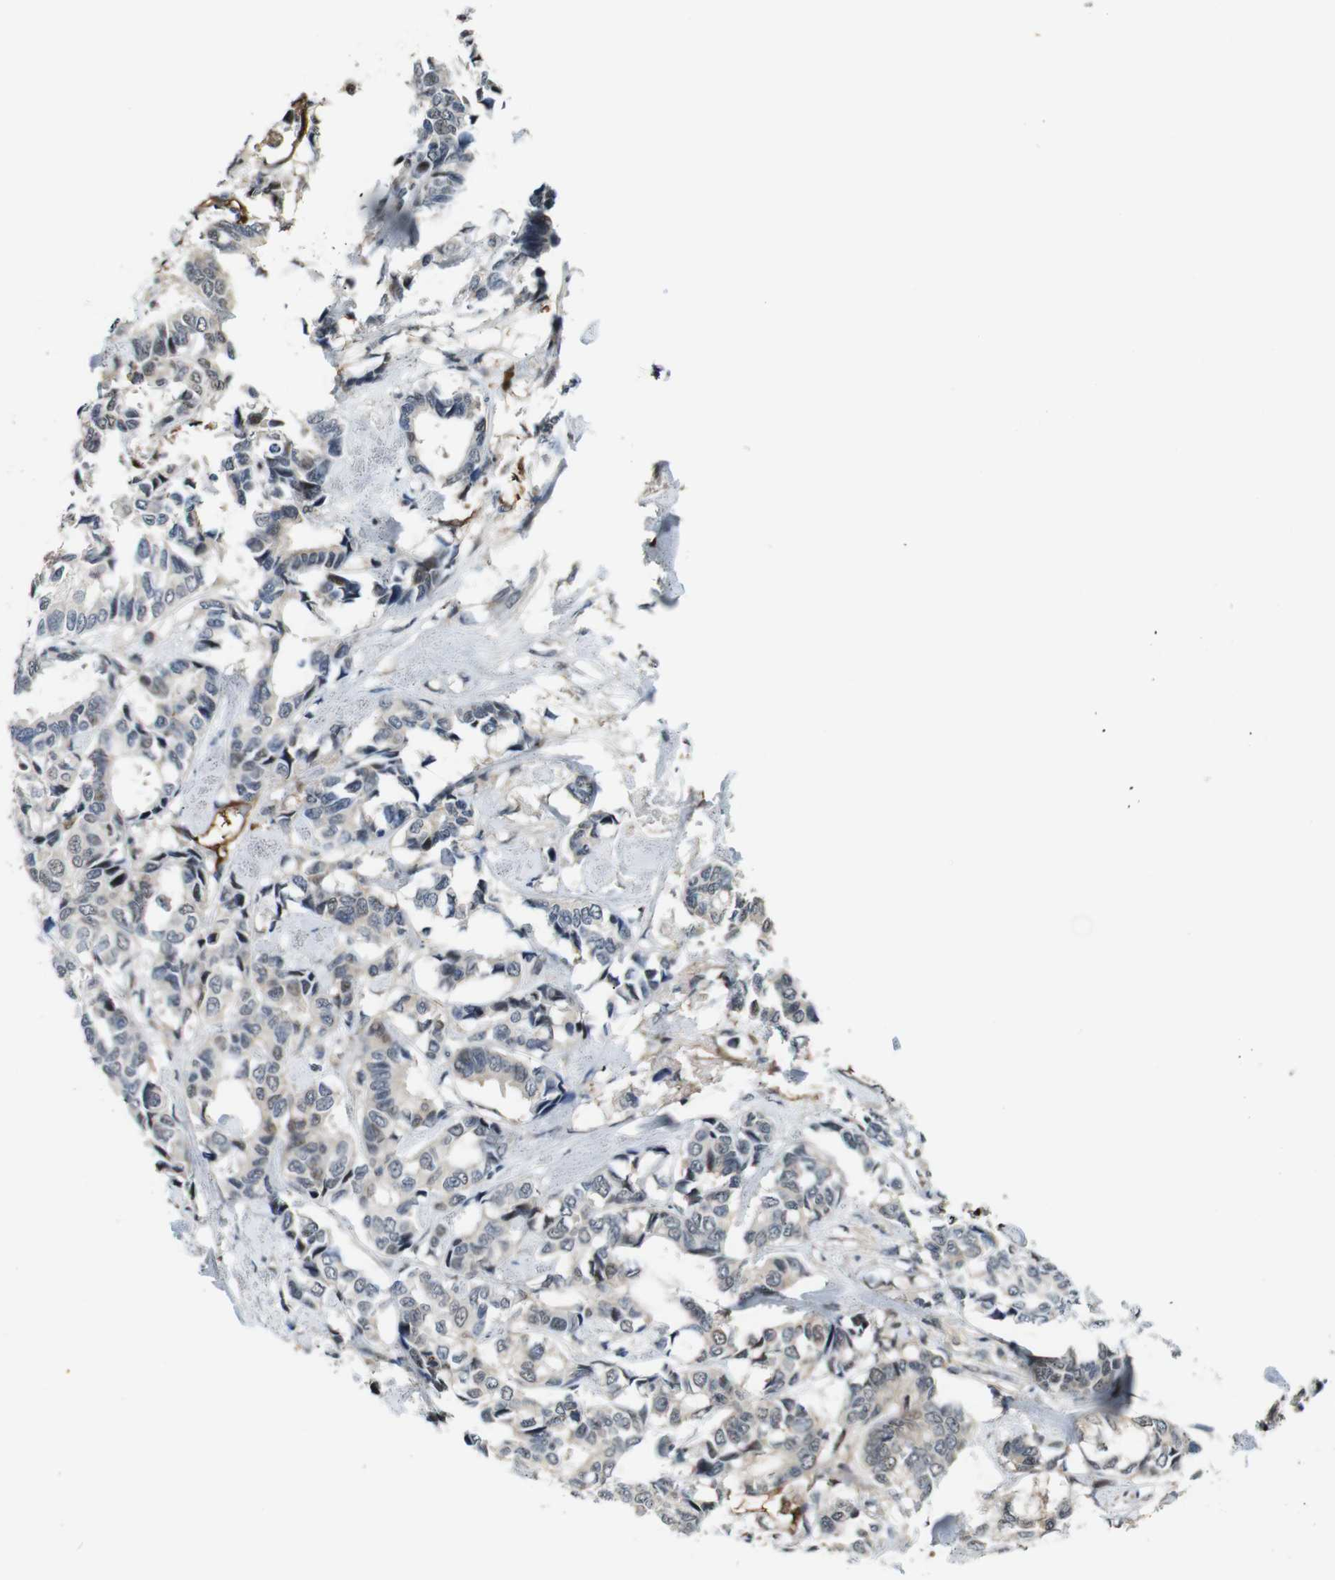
{"staining": {"intensity": "weak", "quantity": "25%-75%", "location": "cytoplasmic/membranous,nuclear"}, "tissue": "breast cancer", "cell_type": "Tumor cells", "image_type": "cancer", "snomed": [{"axis": "morphology", "description": "Duct carcinoma"}, {"axis": "topography", "description": "Breast"}], "caption": "A low amount of weak cytoplasmic/membranous and nuclear staining is identified in about 25%-75% of tumor cells in breast cancer tissue. (IHC, brightfield microscopy, high magnification).", "gene": "LXN", "patient": {"sex": "female", "age": 87}}